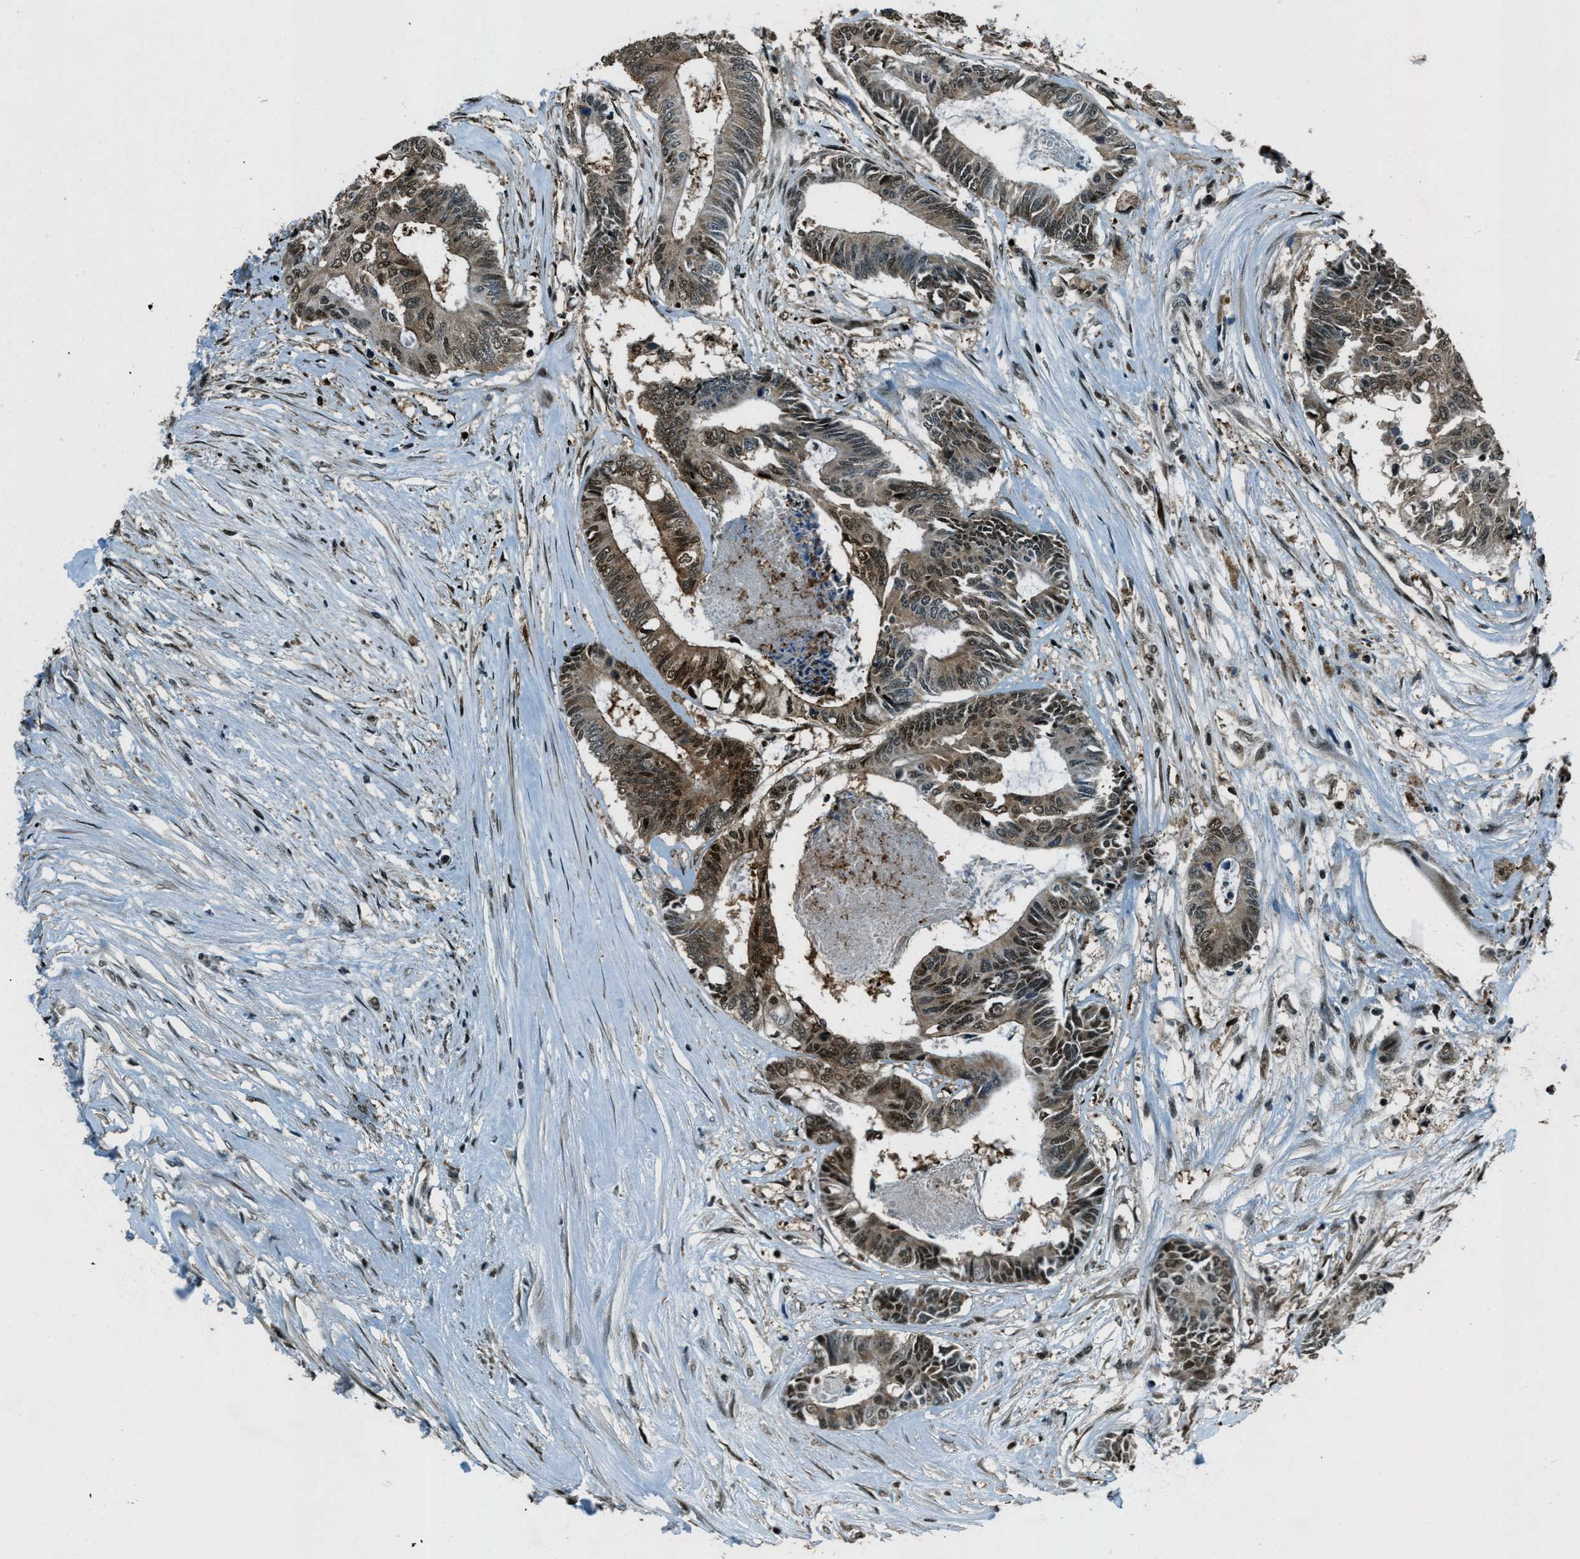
{"staining": {"intensity": "moderate", "quantity": "25%-75%", "location": "cytoplasmic/membranous,nuclear"}, "tissue": "colorectal cancer", "cell_type": "Tumor cells", "image_type": "cancer", "snomed": [{"axis": "morphology", "description": "Adenocarcinoma, NOS"}, {"axis": "topography", "description": "Rectum"}], "caption": "Moderate cytoplasmic/membranous and nuclear protein positivity is identified in about 25%-75% of tumor cells in colorectal adenocarcinoma.", "gene": "TARDBP", "patient": {"sex": "male", "age": 63}}